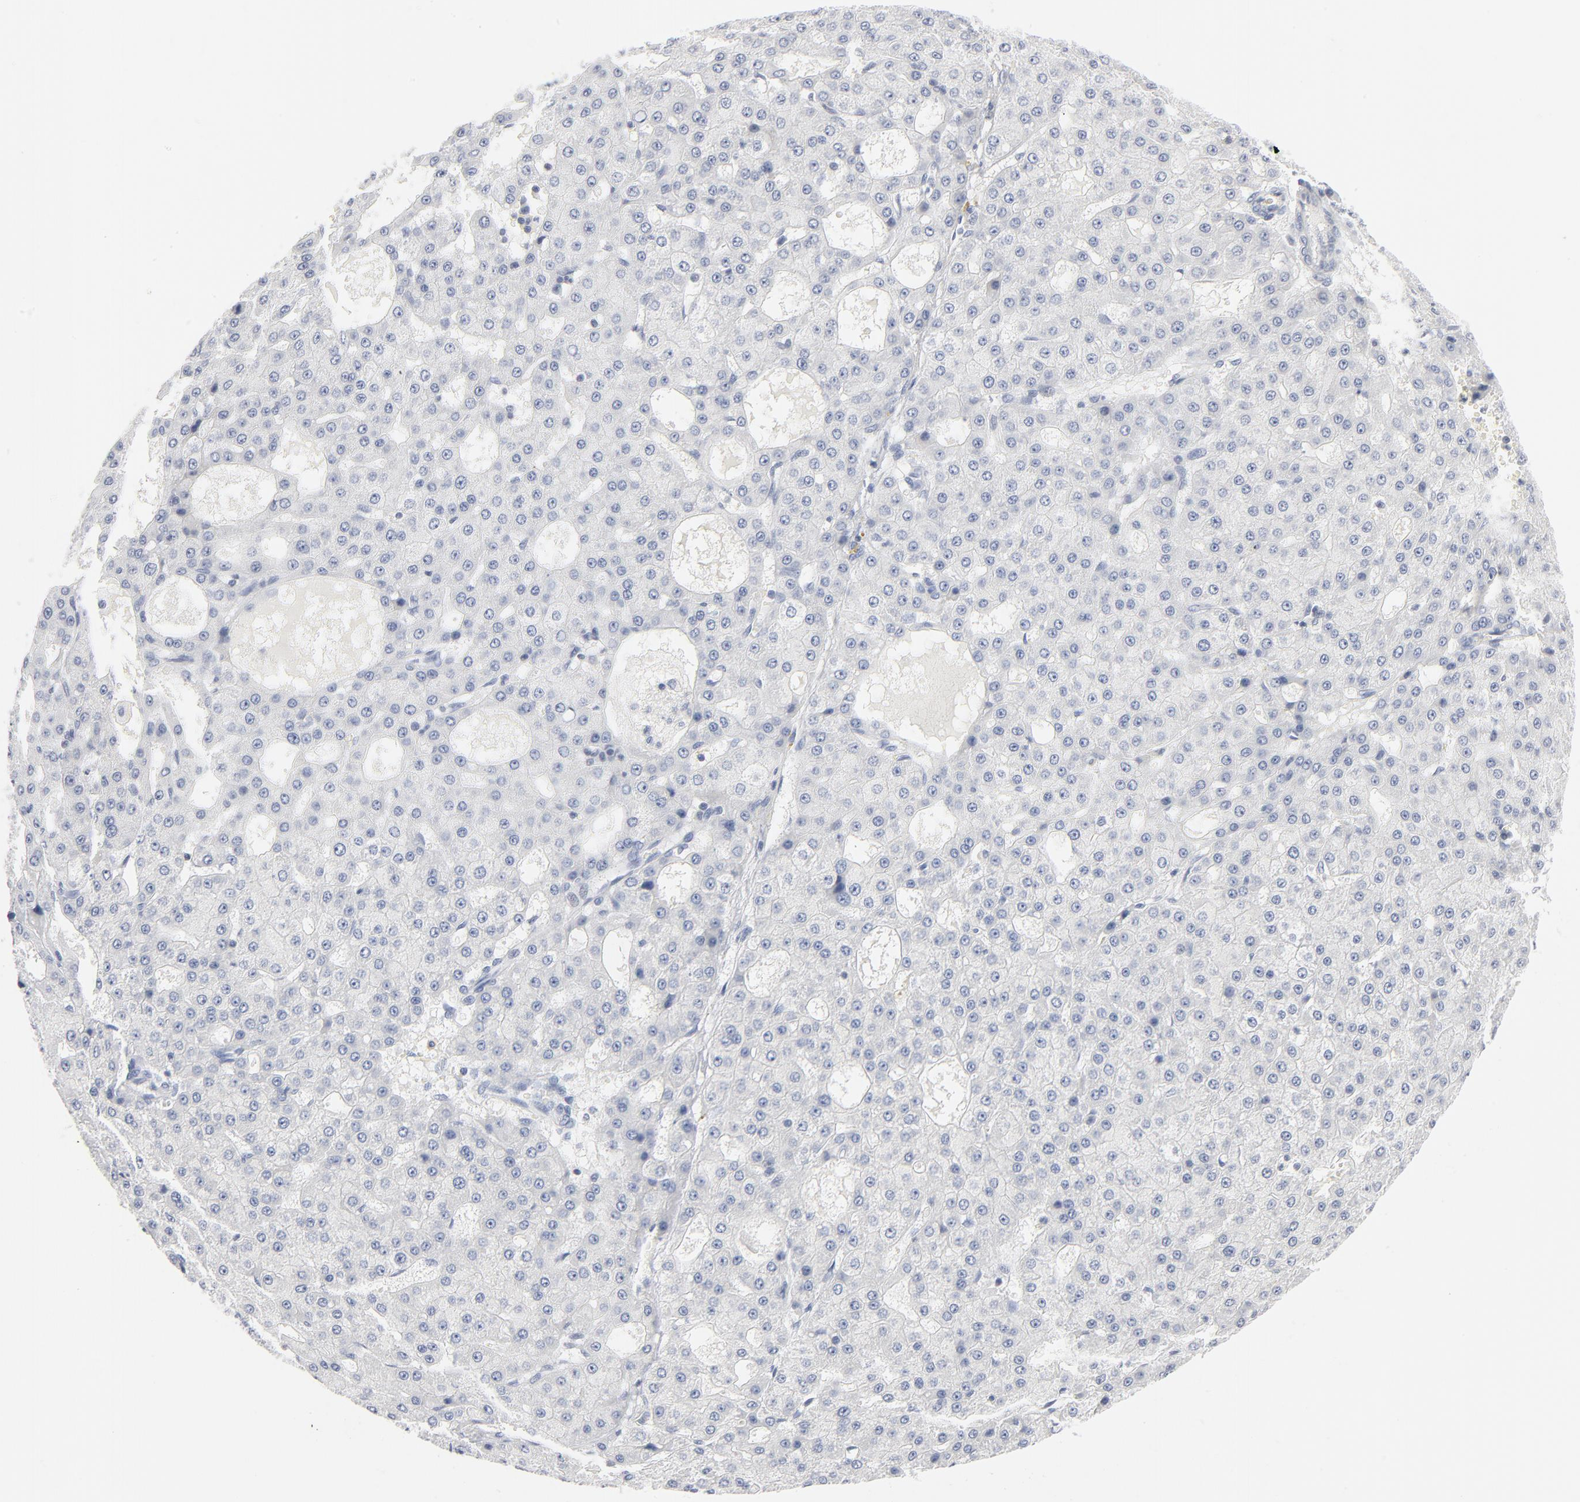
{"staining": {"intensity": "negative", "quantity": "none", "location": "none"}, "tissue": "liver cancer", "cell_type": "Tumor cells", "image_type": "cancer", "snomed": [{"axis": "morphology", "description": "Carcinoma, Hepatocellular, NOS"}, {"axis": "topography", "description": "Liver"}], "caption": "The histopathology image shows no staining of tumor cells in liver cancer.", "gene": "PTK2B", "patient": {"sex": "male", "age": 47}}